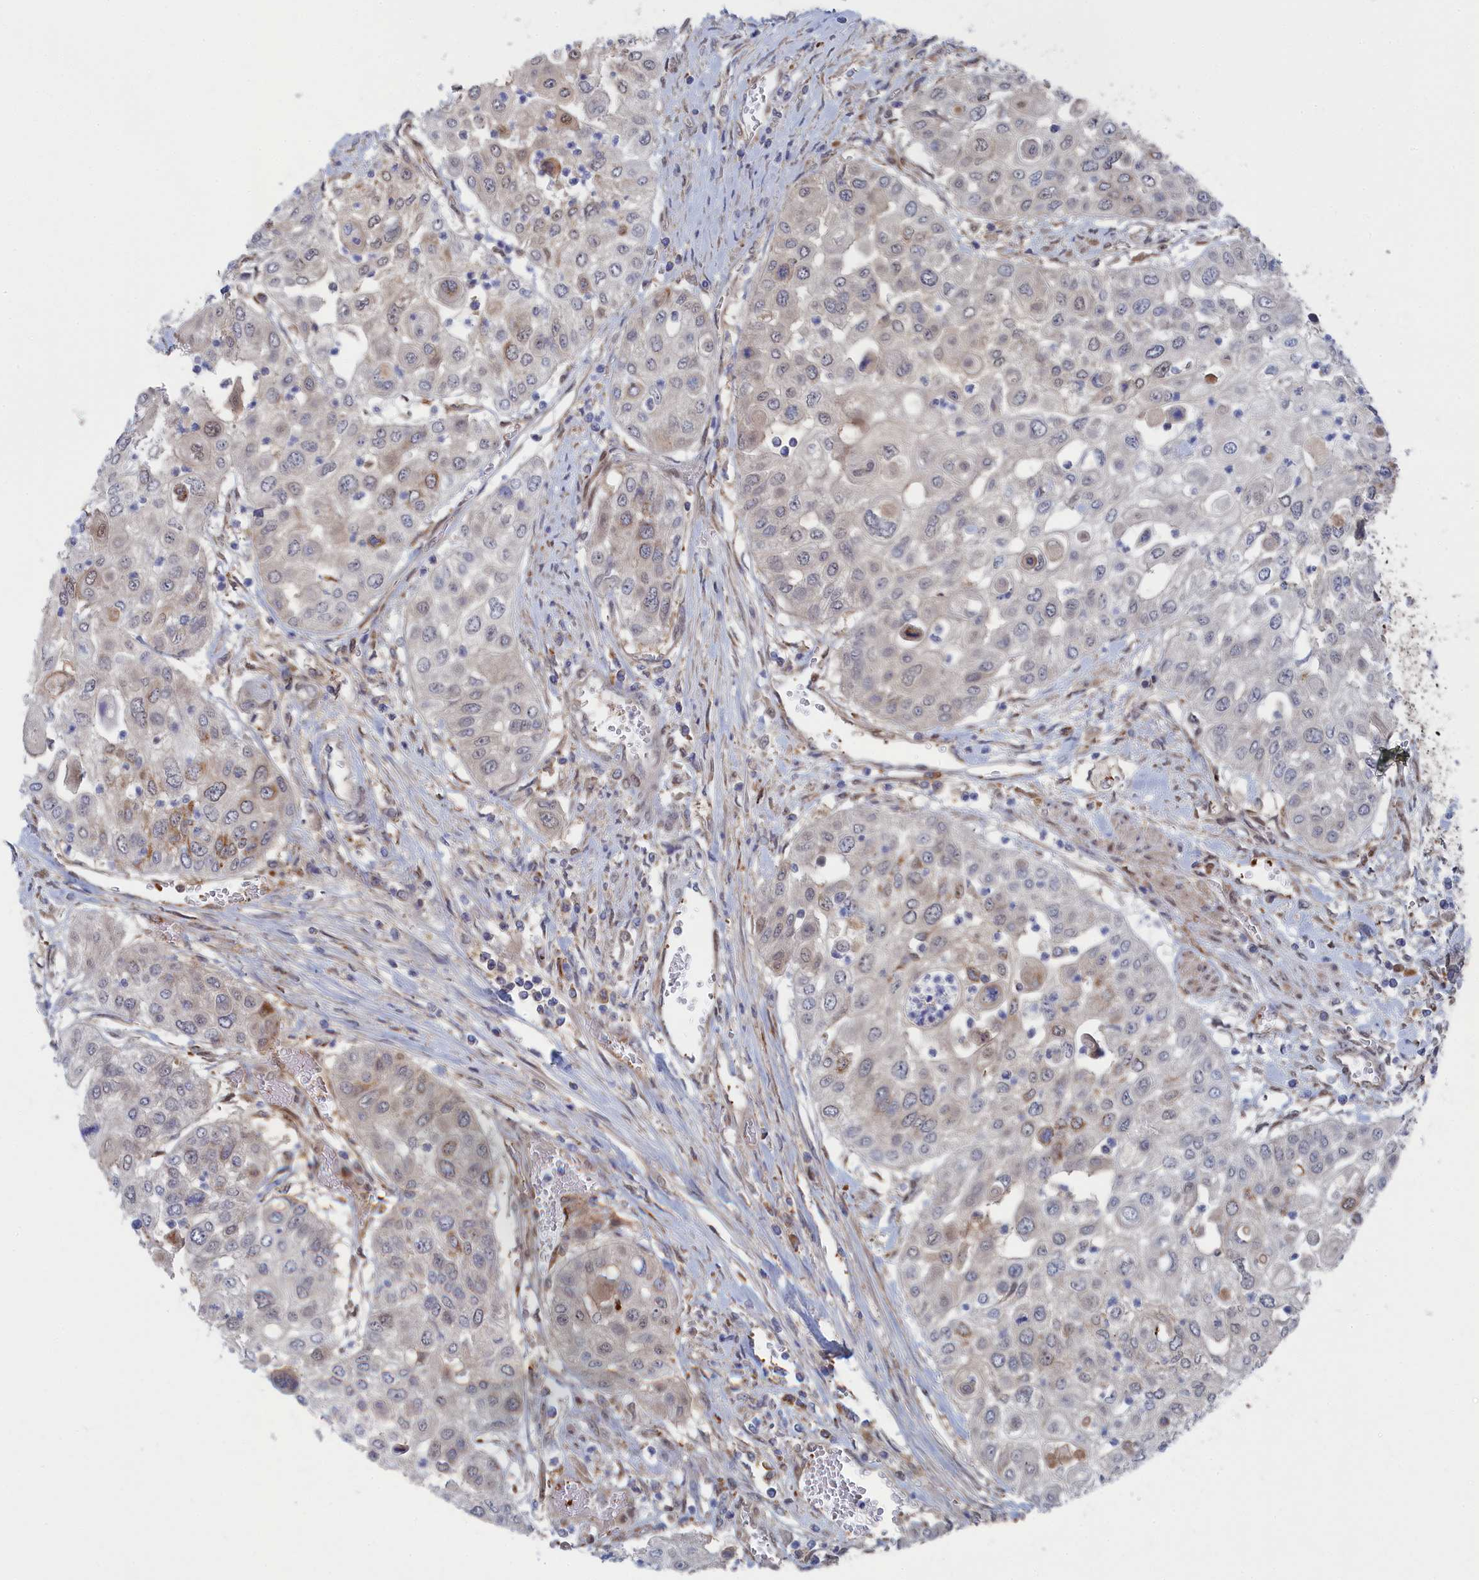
{"staining": {"intensity": "weak", "quantity": "<25%", "location": "cytoplasmic/membranous"}, "tissue": "urothelial cancer", "cell_type": "Tumor cells", "image_type": "cancer", "snomed": [{"axis": "morphology", "description": "Urothelial carcinoma, High grade"}, {"axis": "topography", "description": "Urinary bladder"}], "caption": "Tumor cells show no significant positivity in urothelial cancer.", "gene": "IRGQ", "patient": {"sex": "female", "age": 79}}